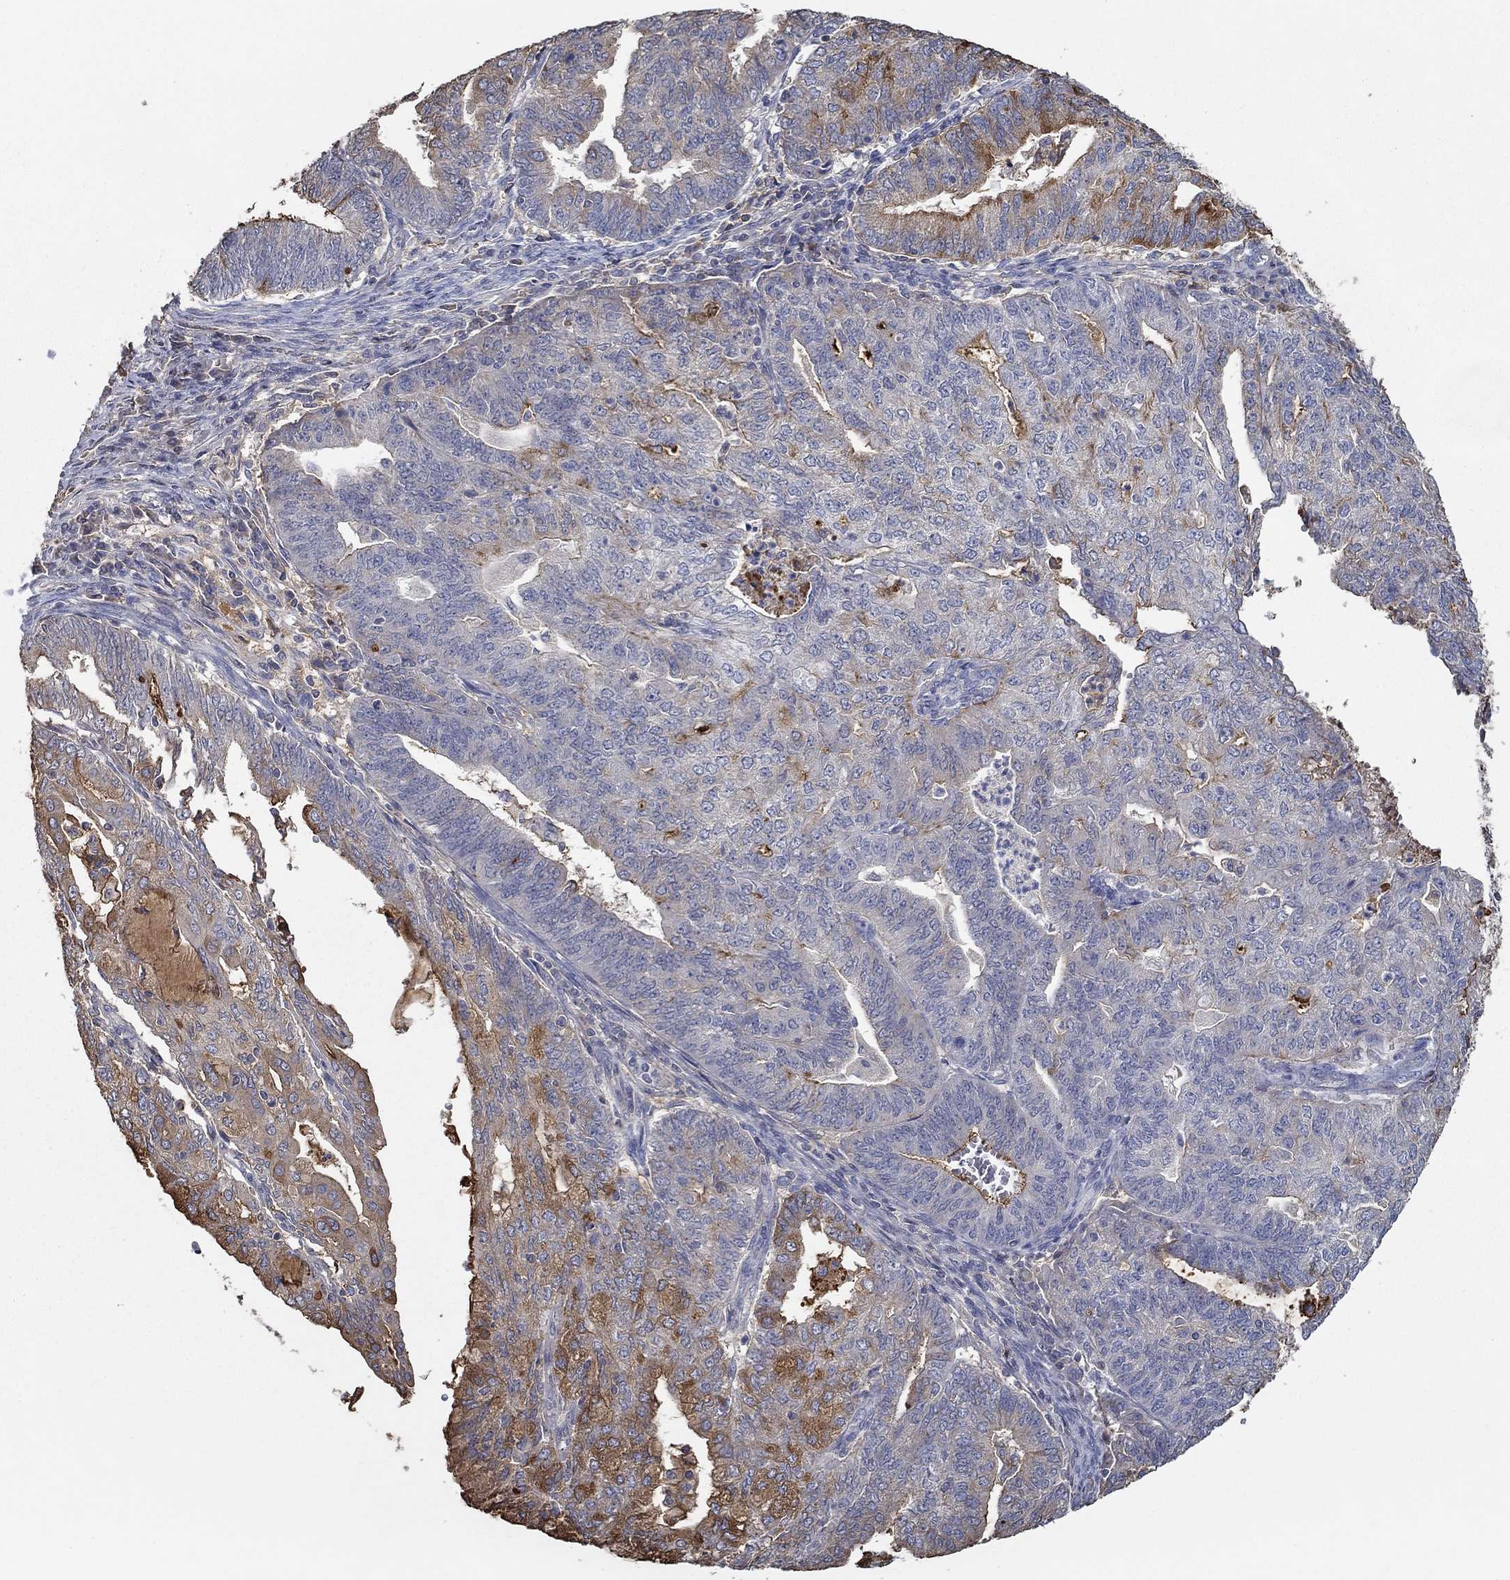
{"staining": {"intensity": "moderate", "quantity": "<25%", "location": "cytoplasmic/membranous"}, "tissue": "endometrial cancer", "cell_type": "Tumor cells", "image_type": "cancer", "snomed": [{"axis": "morphology", "description": "Adenocarcinoma, NOS"}, {"axis": "topography", "description": "Endometrium"}], "caption": "A brown stain highlights moderate cytoplasmic/membranous expression of a protein in endometrial cancer (adenocarcinoma) tumor cells.", "gene": "IL10", "patient": {"sex": "female", "age": 82}}